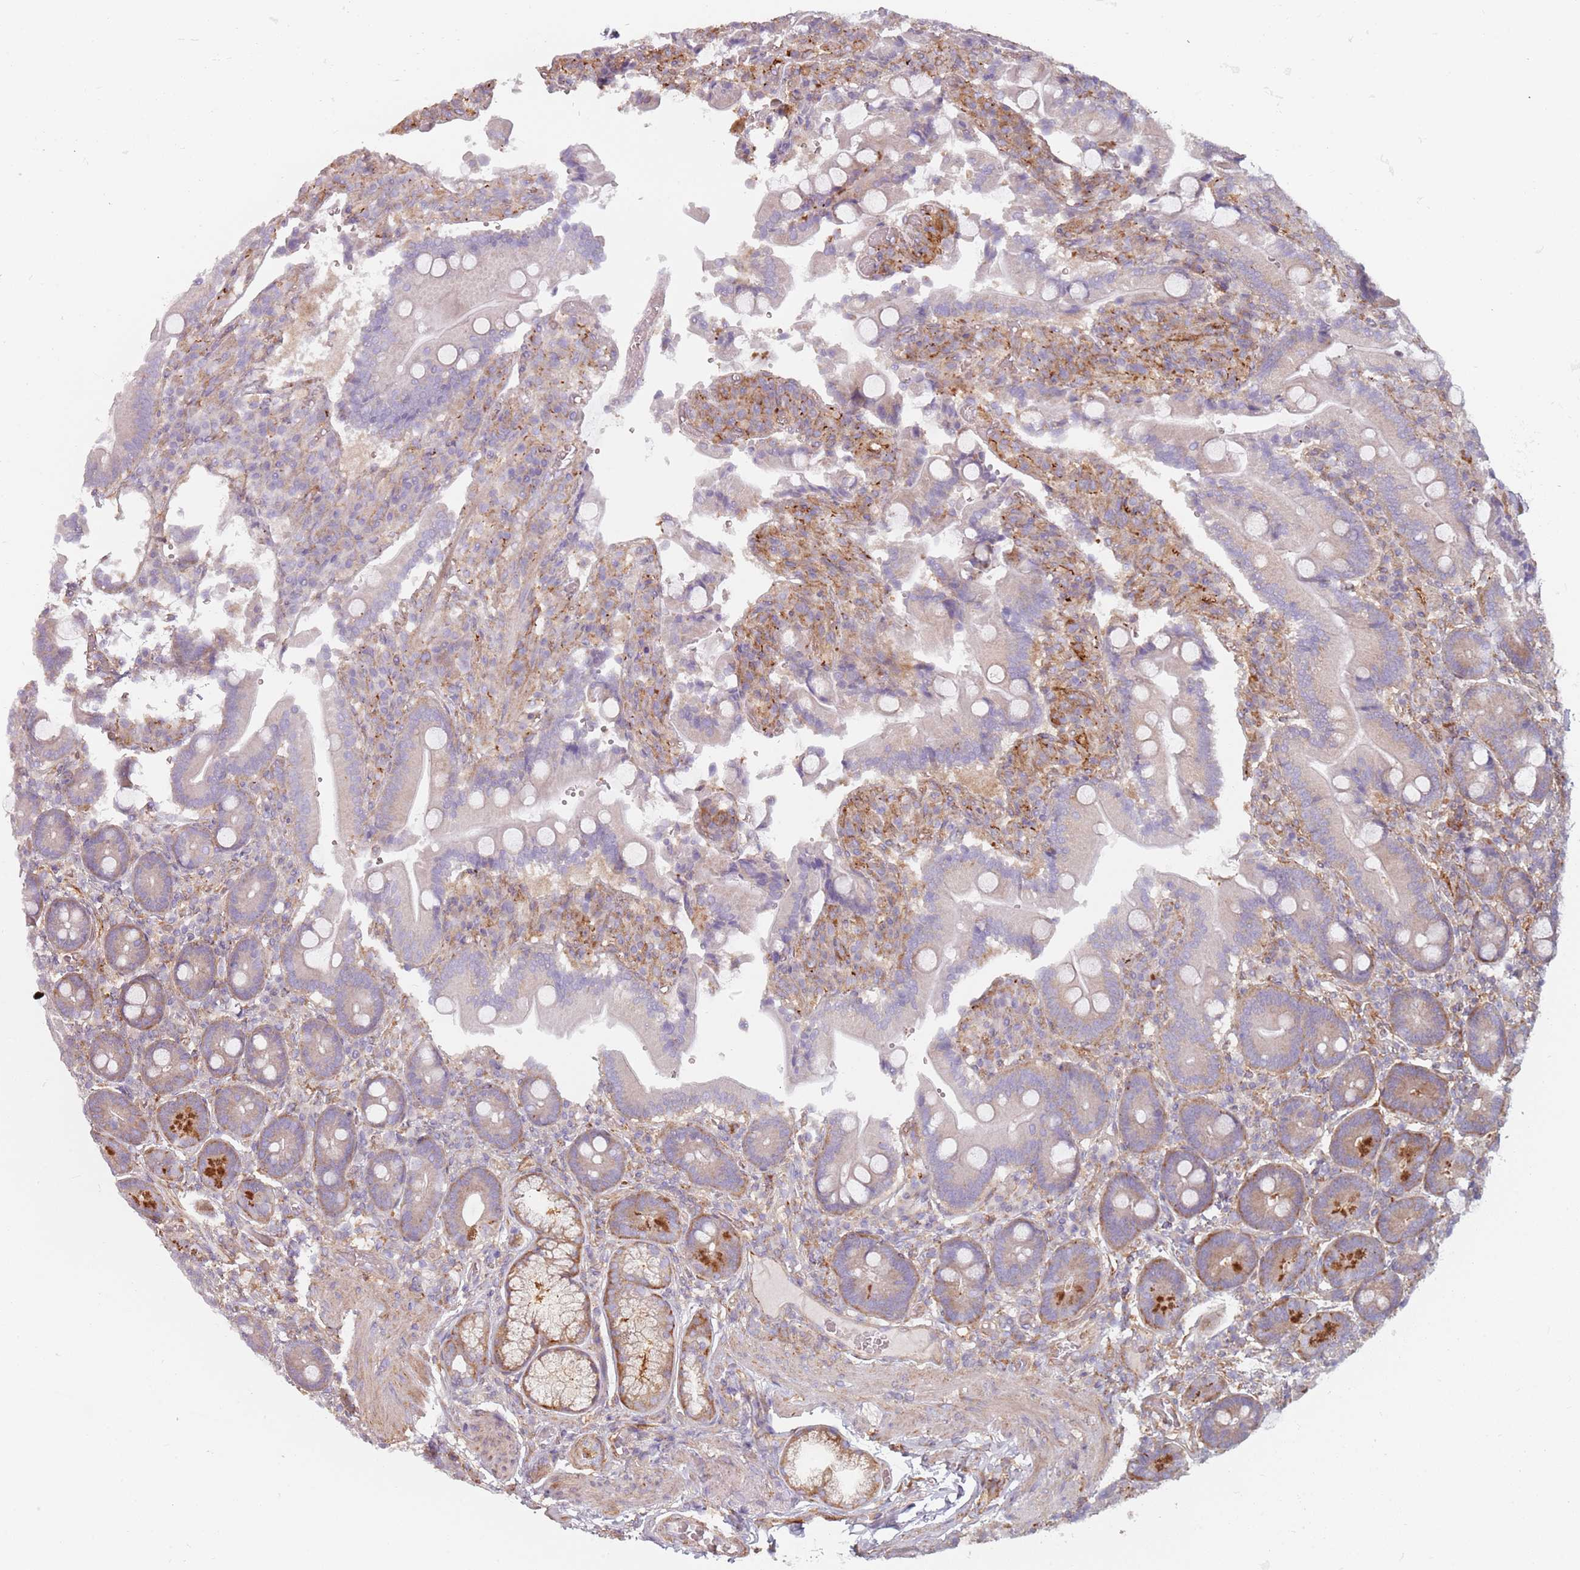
{"staining": {"intensity": "strong", "quantity": "<25%", "location": "cytoplasmic/membranous"}, "tissue": "duodenum", "cell_type": "Glandular cells", "image_type": "normal", "snomed": [{"axis": "morphology", "description": "Normal tissue, NOS"}, {"axis": "topography", "description": "Duodenum"}], "caption": "A micrograph of duodenum stained for a protein reveals strong cytoplasmic/membranous brown staining in glandular cells. The protein is shown in brown color, while the nuclei are stained blue.", "gene": "TPD52L2", "patient": {"sex": "female", "age": 62}}